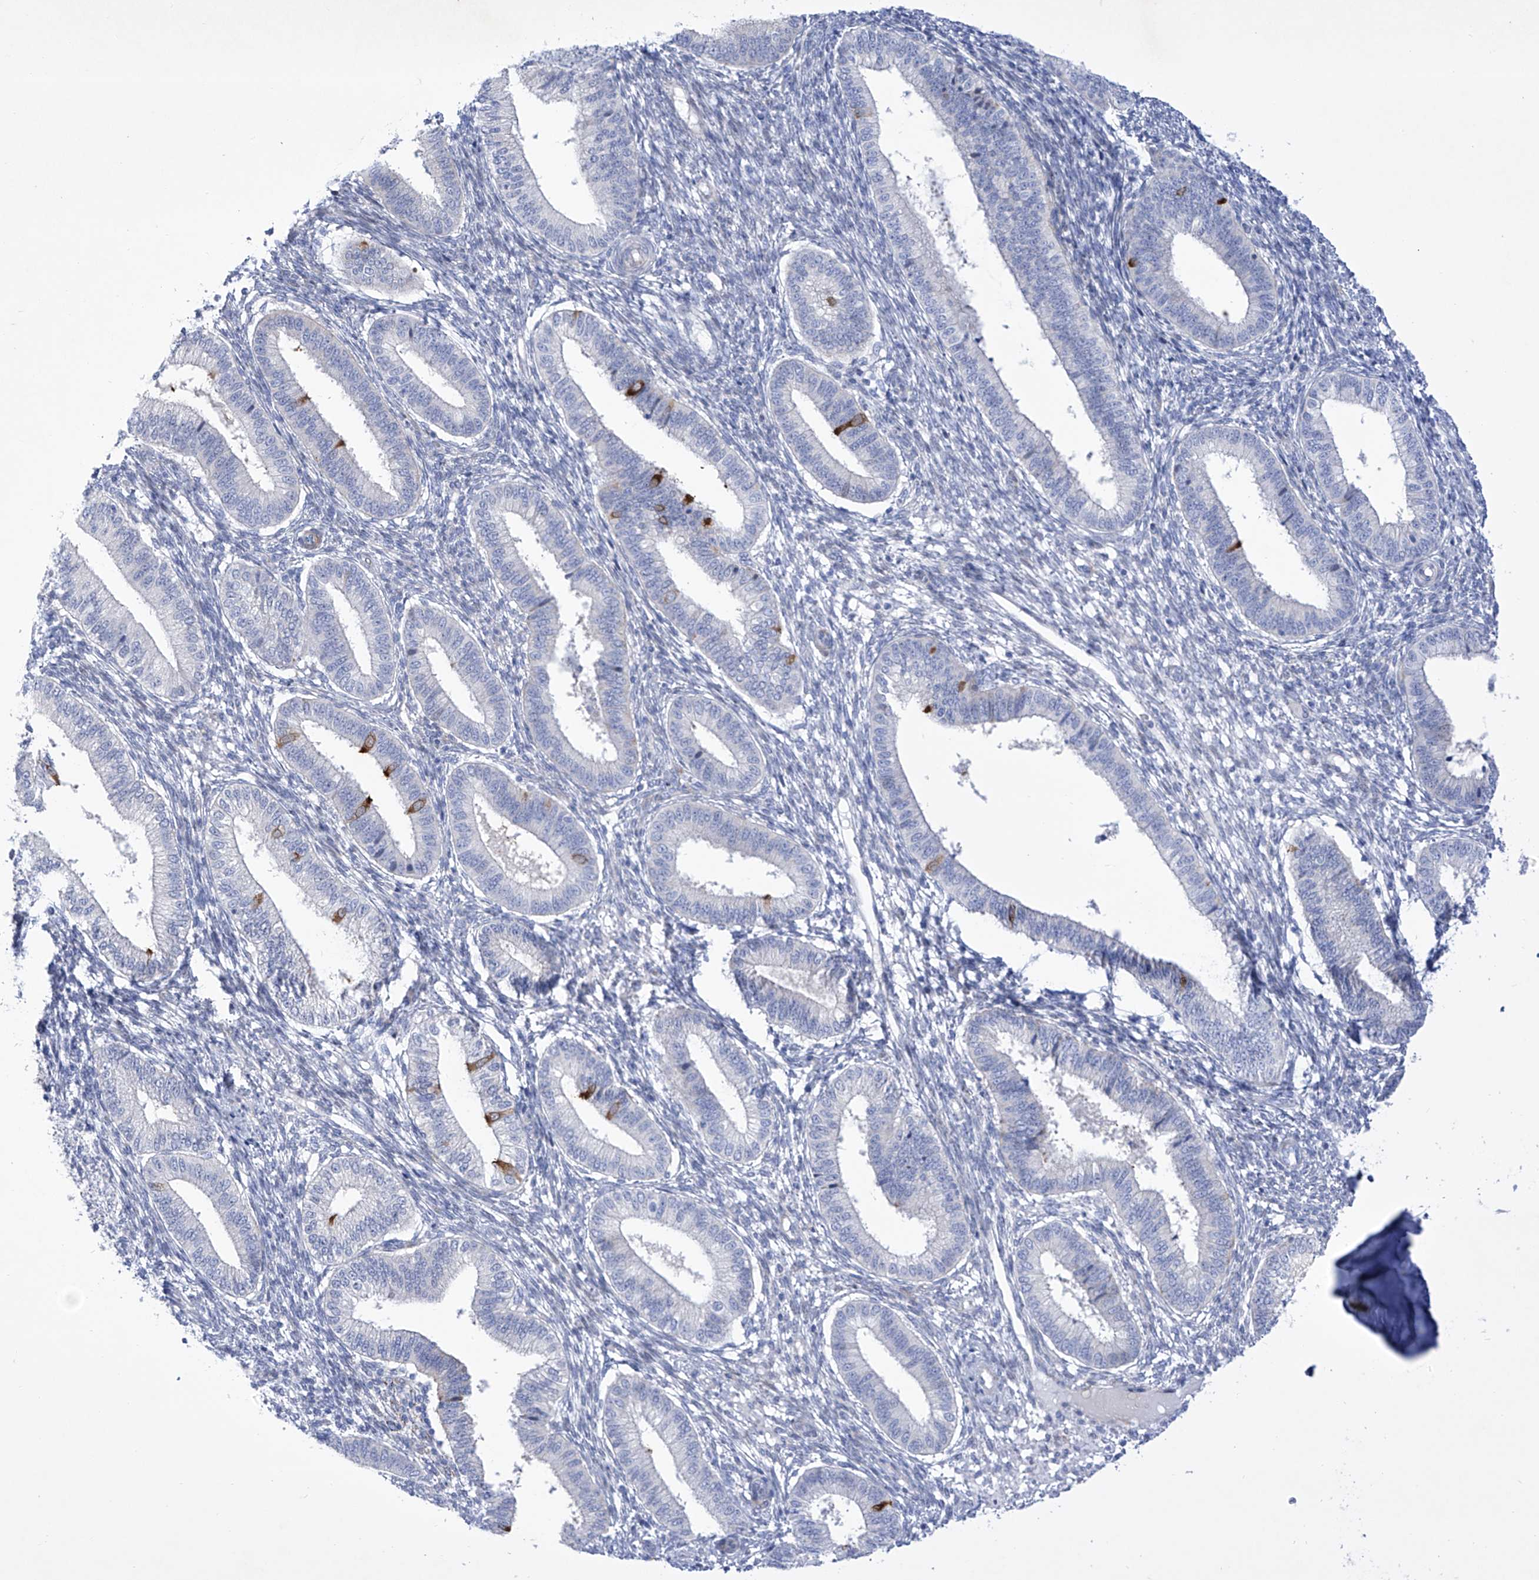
{"staining": {"intensity": "negative", "quantity": "none", "location": "none"}, "tissue": "endometrium", "cell_type": "Cells in endometrial stroma", "image_type": "normal", "snomed": [{"axis": "morphology", "description": "Normal tissue, NOS"}, {"axis": "topography", "description": "Endometrium"}], "caption": "Protein analysis of benign endometrium reveals no significant expression in cells in endometrial stroma. (DAB (3,3'-diaminobenzidine) IHC, high magnification).", "gene": "C1orf87", "patient": {"sex": "female", "age": 39}}